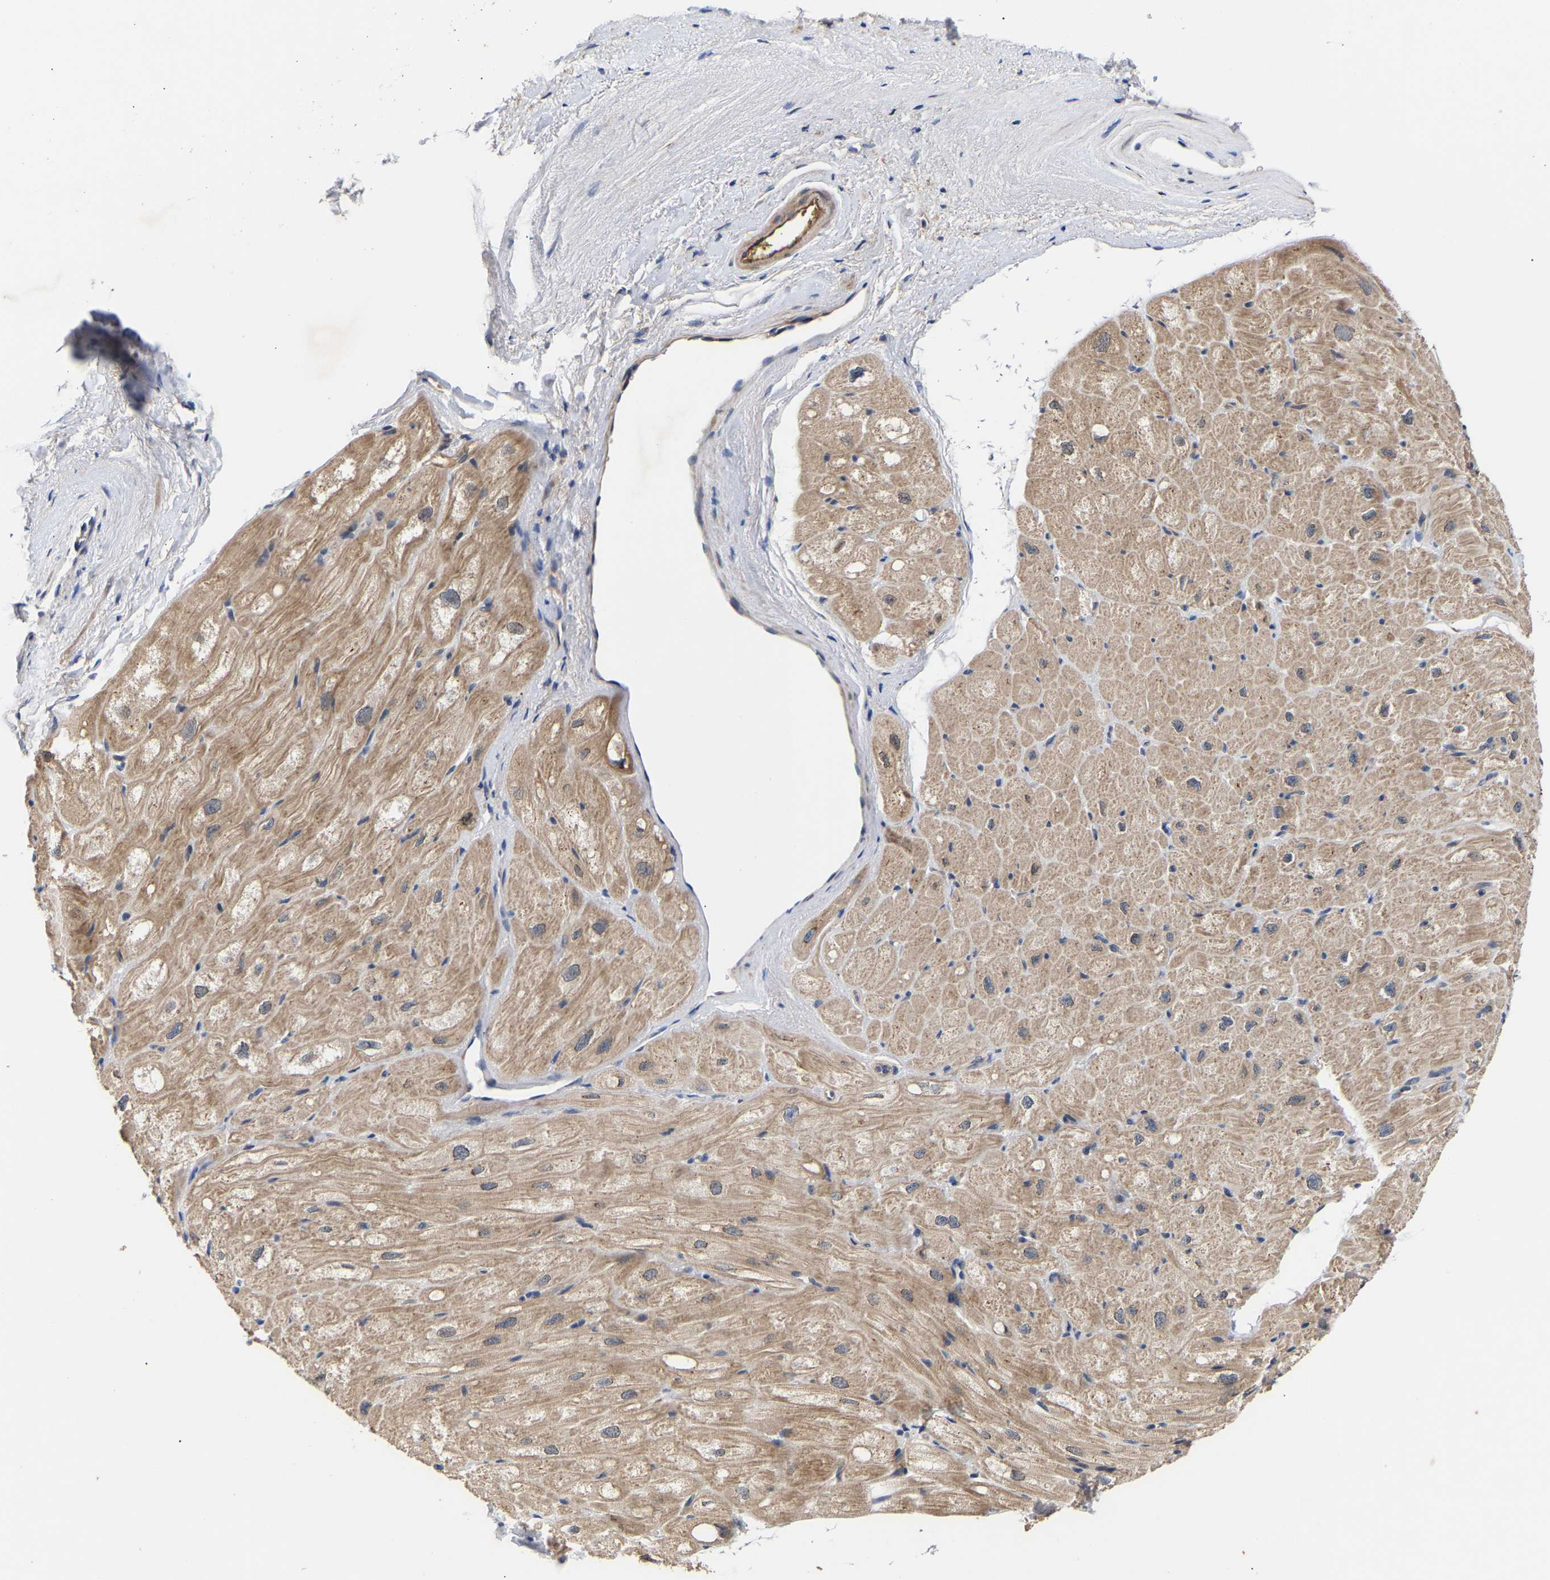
{"staining": {"intensity": "moderate", "quantity": "25%-75%", "location": "cytoplasmic/membranous"}, "tissue": "heart muscle", "cell_type": "Cardiomyocytes", "image_type": "normal", "snomed": [{"axis": "morphology", "description": "Normal tissue, NOS"}, {"axis": "topography", "description": "Heart"}], "caption": "Immunohistochemistry (IHC) of benign heart muscle reveals medium levels of moderate cytoplasmic/membranous expression in approximately 25%-75% of cardiomyocytes.", "gene": "KASH5", "patient": {"sex": "male", "age": 49}}